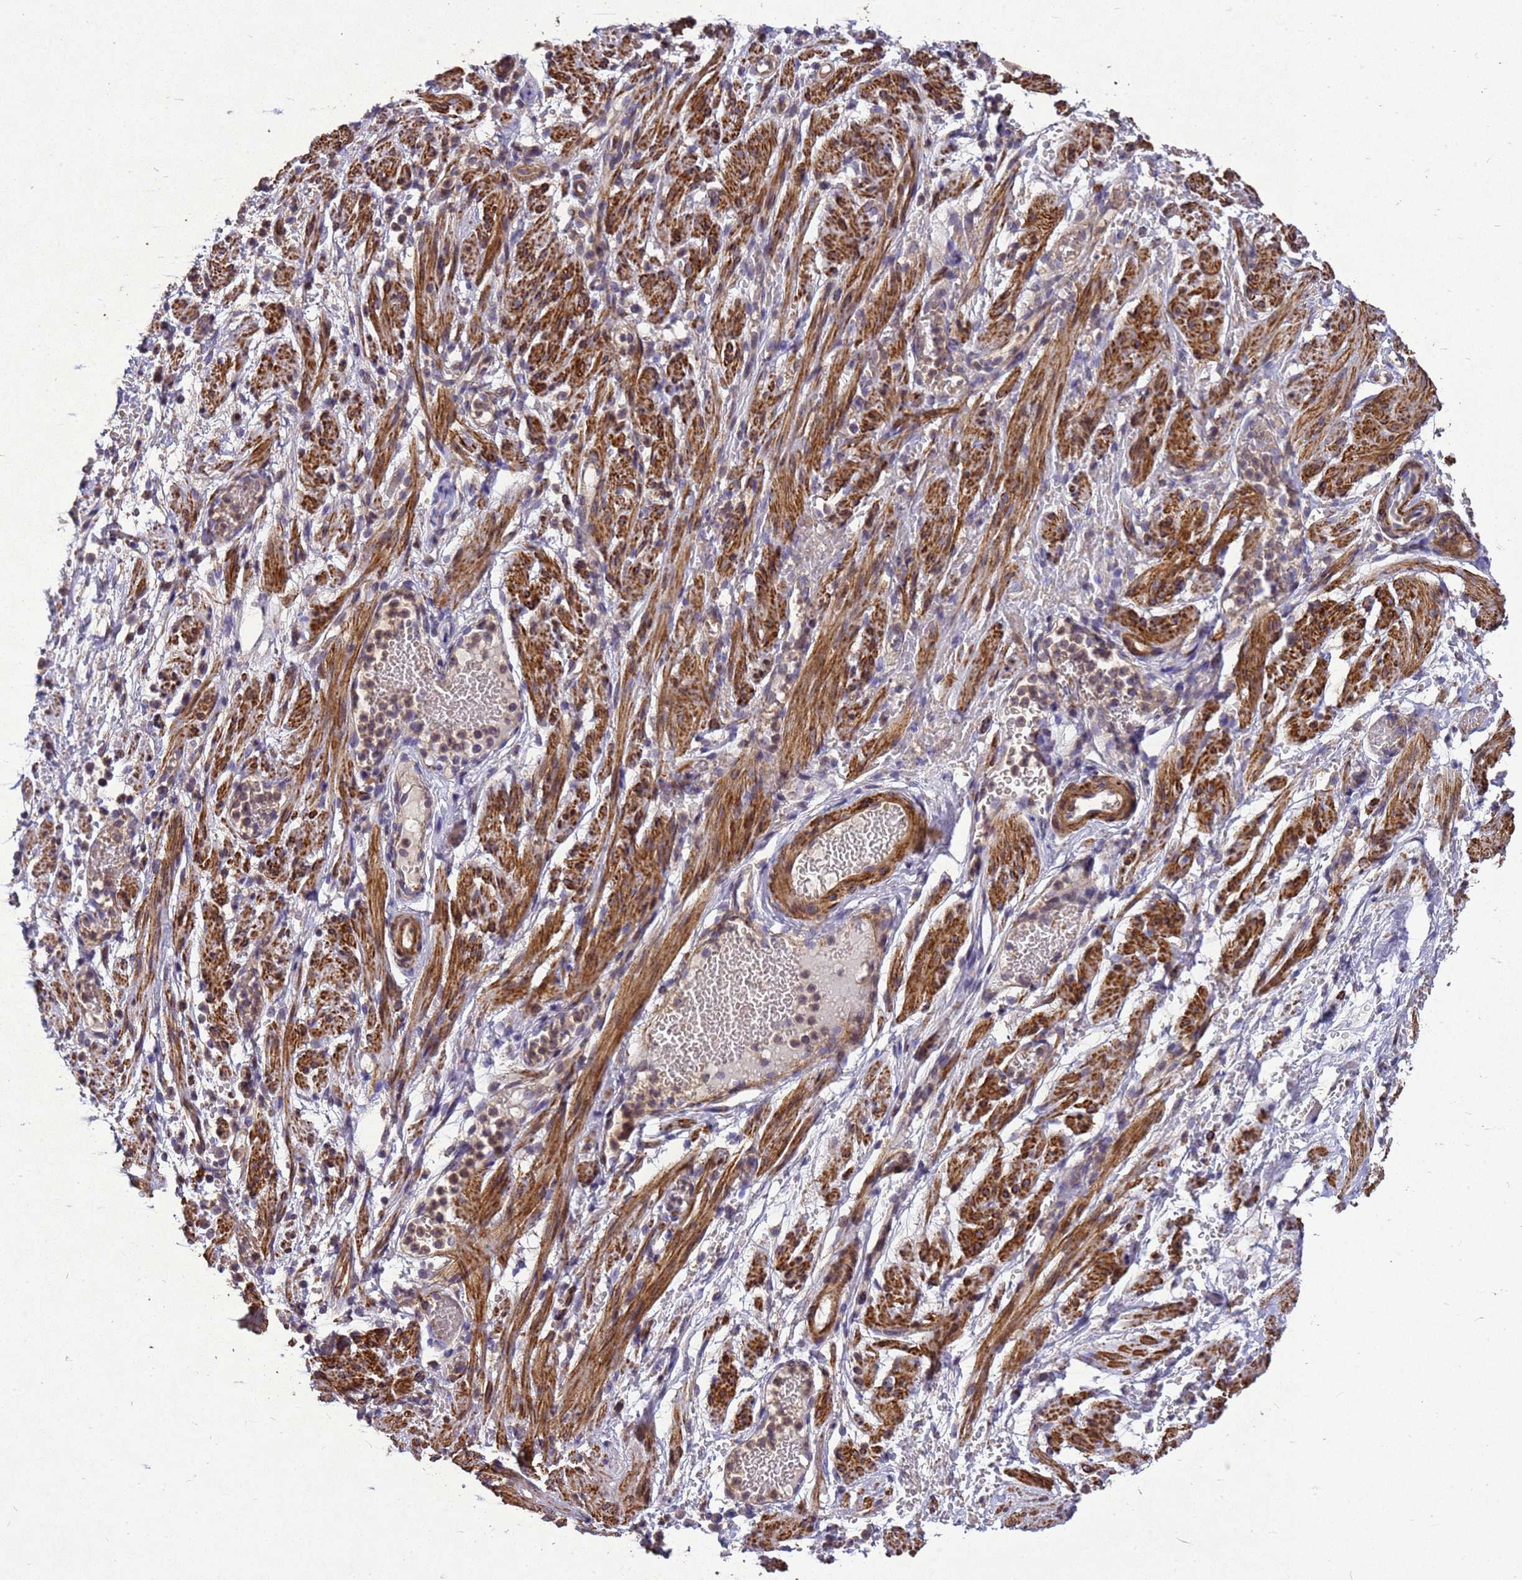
{"staining": {"intensity": "weak", "quantity": ">75%", "location": "cytoplasmic/membranous"}, "tissue": "adipose tissue", "cell_type": "Adipocytes", "image_type": "normal", "snomed": [{"axis": "morphology", "description": "Normal tissue, NOS"}, {"axis": "topography", "description": "Smooth muscle"}, {"axis": "topography", "description": "Peripheral nerve tissue"}], "caption": "DAB immunohistochemical staining of normal adipose tissue displays weak cytoplasmic/membranous protein expression in approximately >75% of adipocytes. (Brightfield microscopy of DAB IHC at high magnification).", "gene": "RSPRY1", "patient": {"sex": "female", "age": 39}}